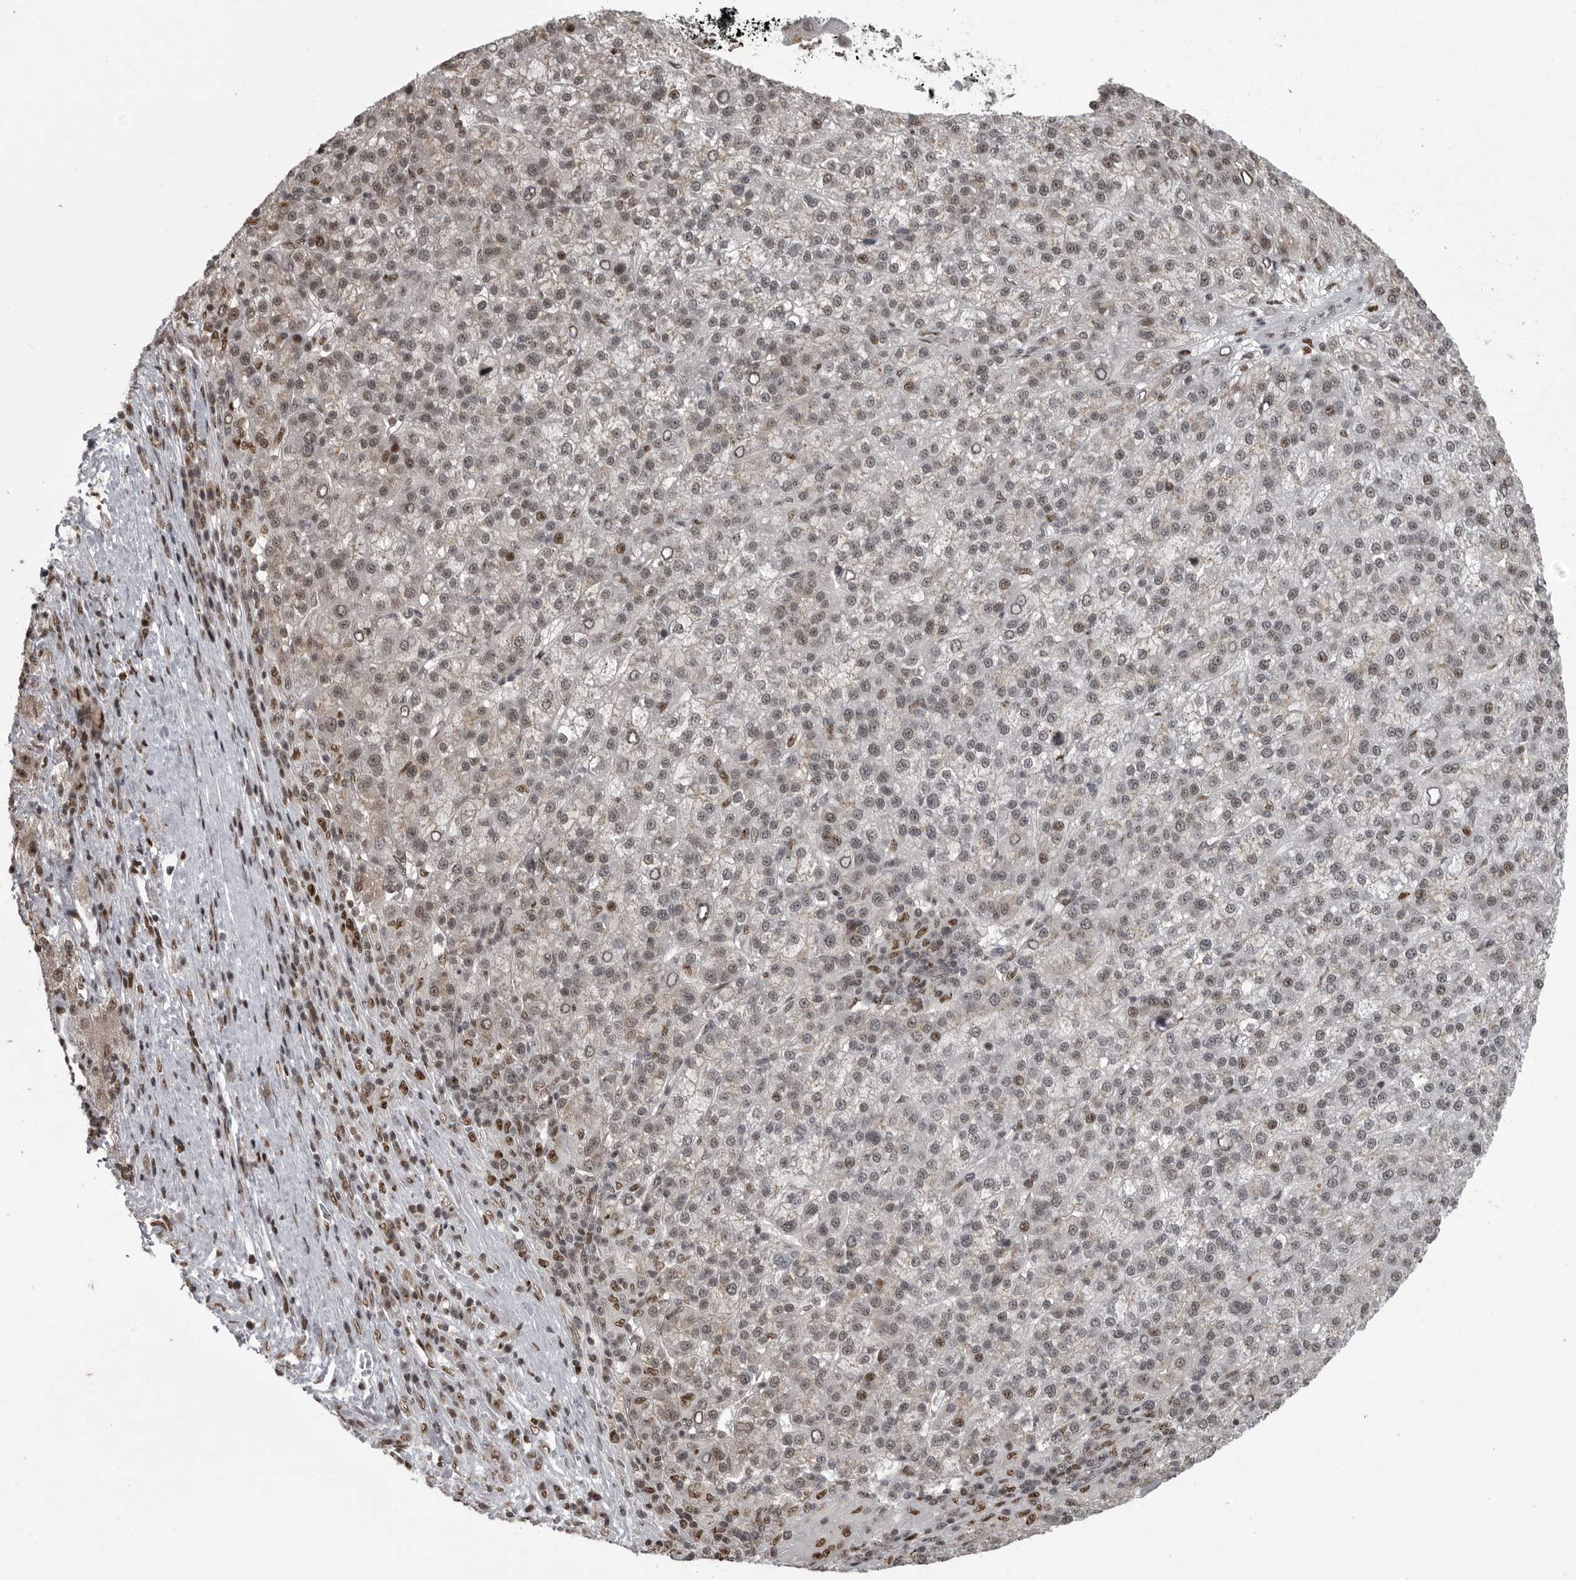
{"staining": {"intensity": "weak", "quantity": "<25%", "location": "nuclear"}, "tissue": "liver cancer", "cell_type": "Tumor cells", "image_type": "cancer", "snomed": [{"axis": "morphology", "description": "Carcinoma, Hepatocellular, NOS"}, {"axis": "topography", "description": "Liver"}], "caption": "Immunohistochemistry of human liver cancer (hepatocellular carcinoma) exhibits no positivity in tumor cells. (Stains: DAB (3,3'-diaminobenzidine) IHC with hematoxylin counter stain, Microscopy: brightfield microscopy at high magnification).", "gene": "YAF2", "patient": {"sex": "female", "age": 58}}